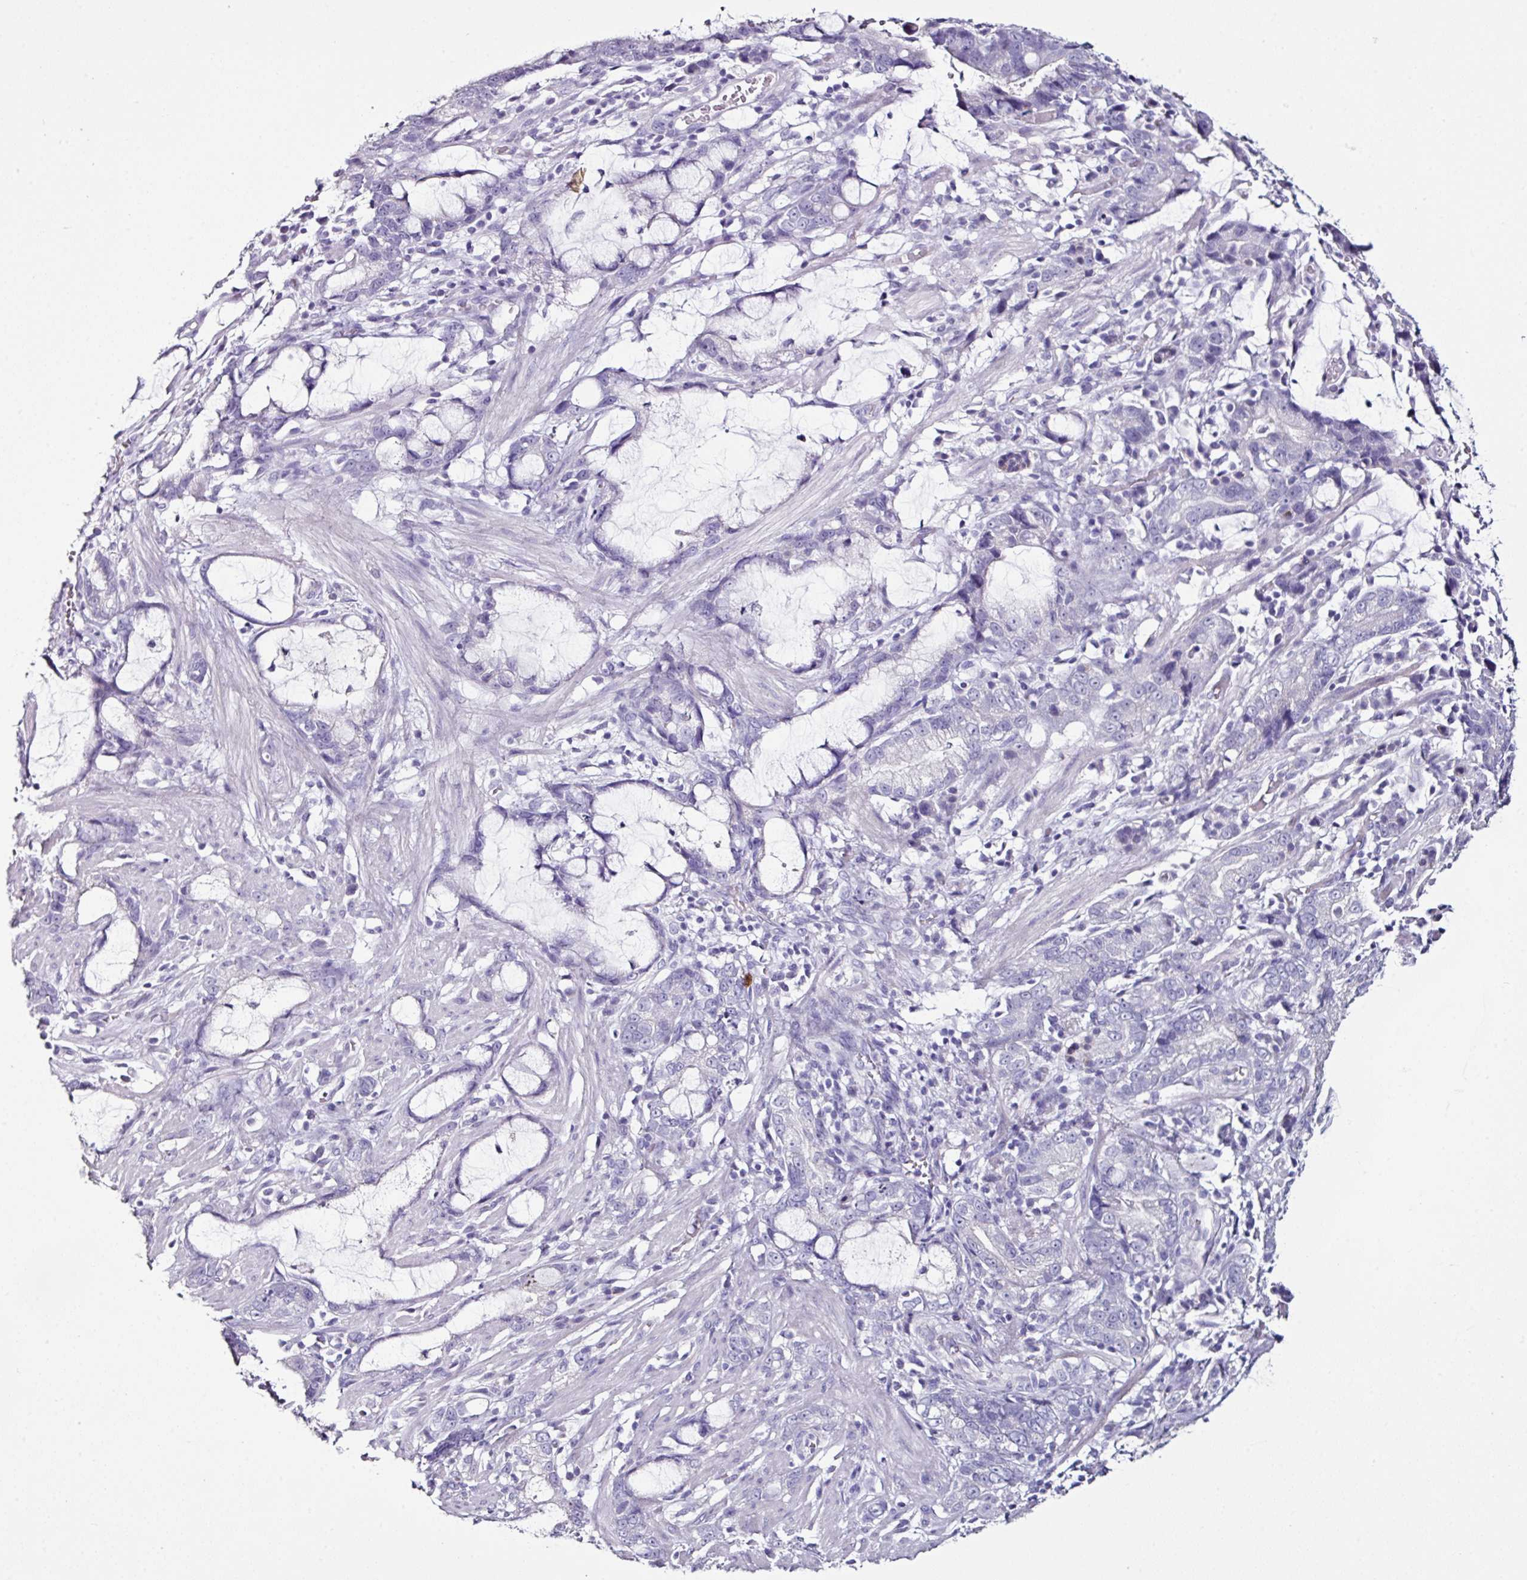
{"staining": {"intensity": "negative", "quantity": "none", "location": "none"}, "tissue": "stomach cancer", "cell_type": "Tumor cells", "image_type": "cancer", "snomed": [{"axis": "morphology", "description": "Adenocarcinoma, NOS"}, {"axis": "topography", "description": "Stomach"}], "caption": "Immunohistochemistry (IHC) micrograph of human stomach cancer (adenocarcinoma) stained for a protein (brown), which demonstrates no staining in tumor cells.", "gene": "GLP2R", "patient": {"sex": "male", "age": 55}}